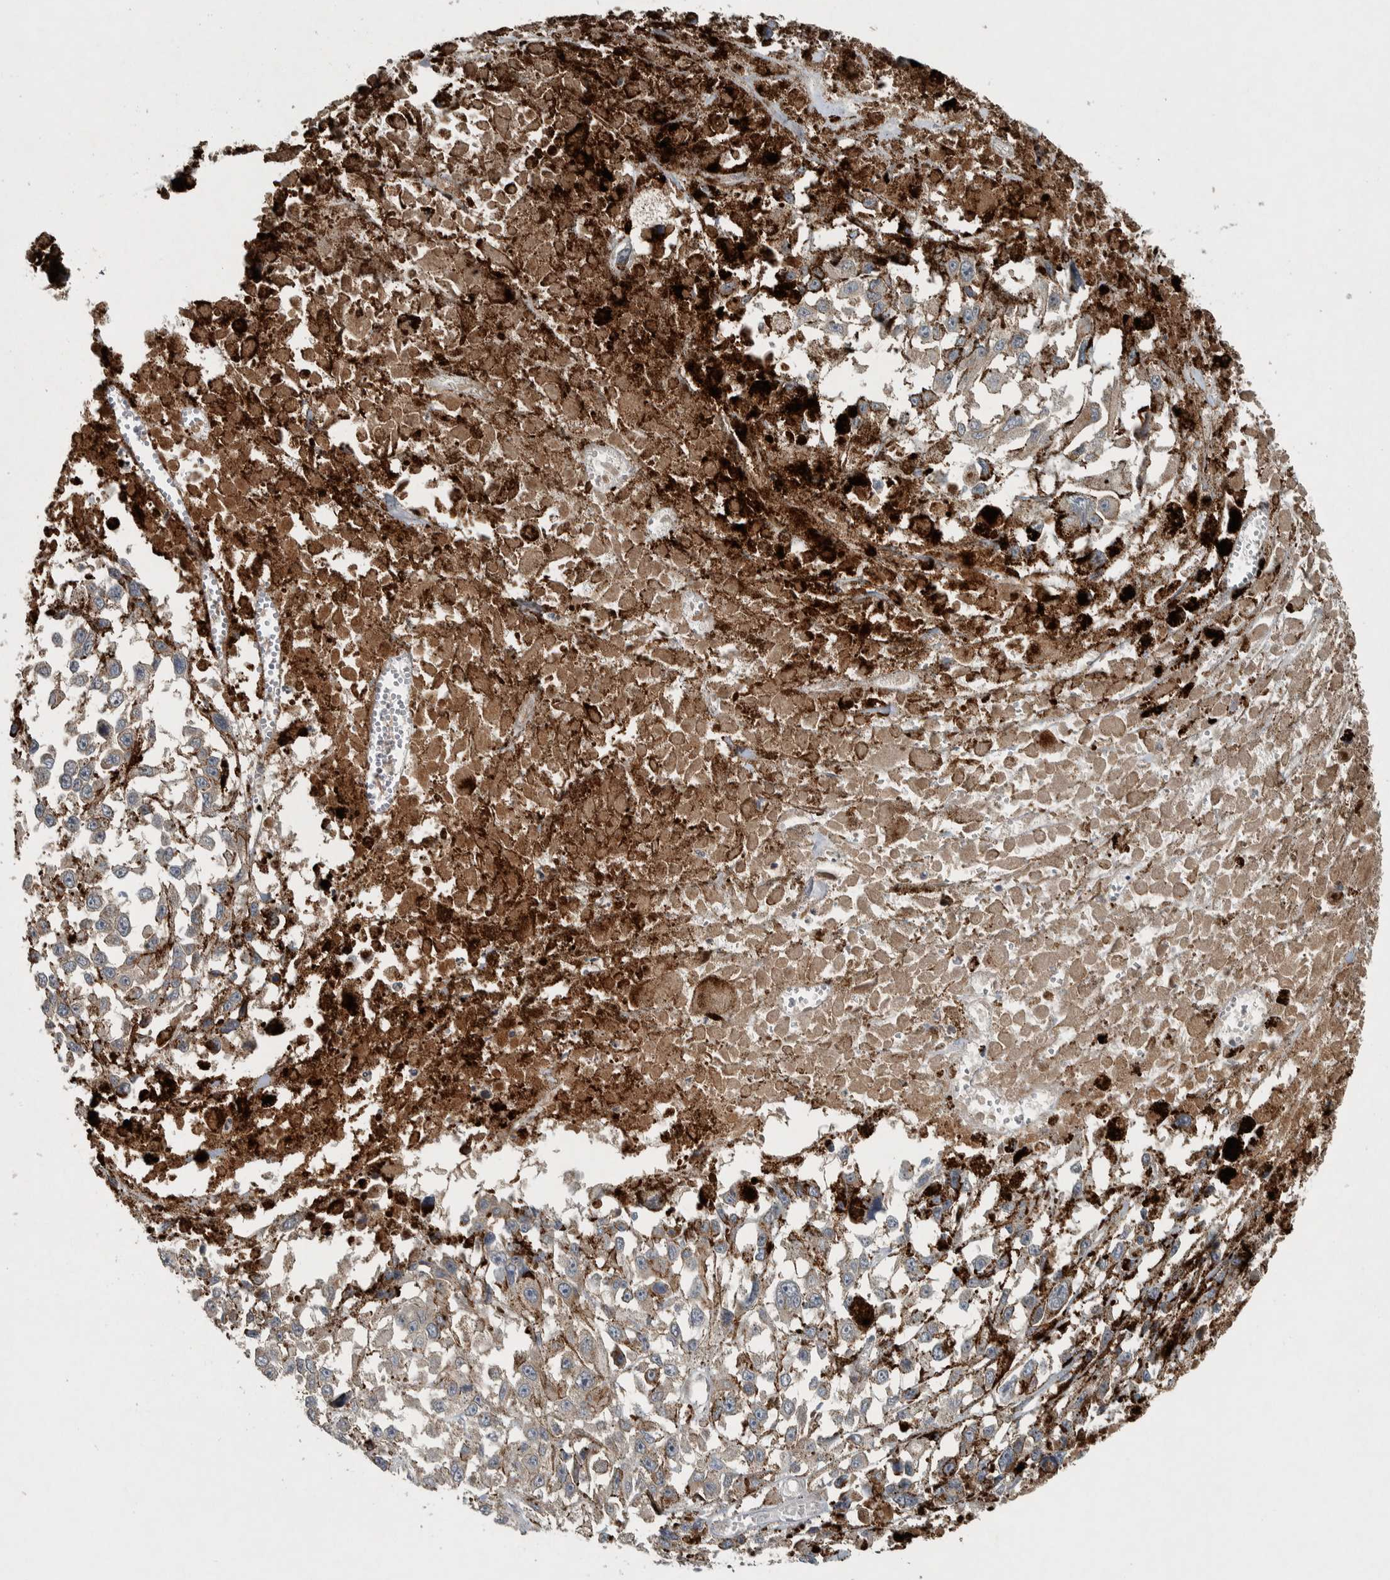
{"staining": {"intensity": "negative", "quantity": "none", "location": "none"}, "tissue": "melanoma", "cell_type": "Tumor cells", "image_type": "cancer", "snomed": [{"axis": "morphology", "description": "Malignant melanoma, Metastatic site"}, {"axis": "topography", "description": "Lymph node"}], "caption": "Immunohistochemistry (IHC) of human malignant melanoma (metastatic site) demonstrates no positivity in tumor cells. (Stains: DAB (3,3'-diaminobenzidine) immunohistochemistry with hematoxylin counter stain, Microscopy: brightfield microscopy at high magnification).", "gene": "CLCN2", "patient": {"sex": "male", "age": 59}}